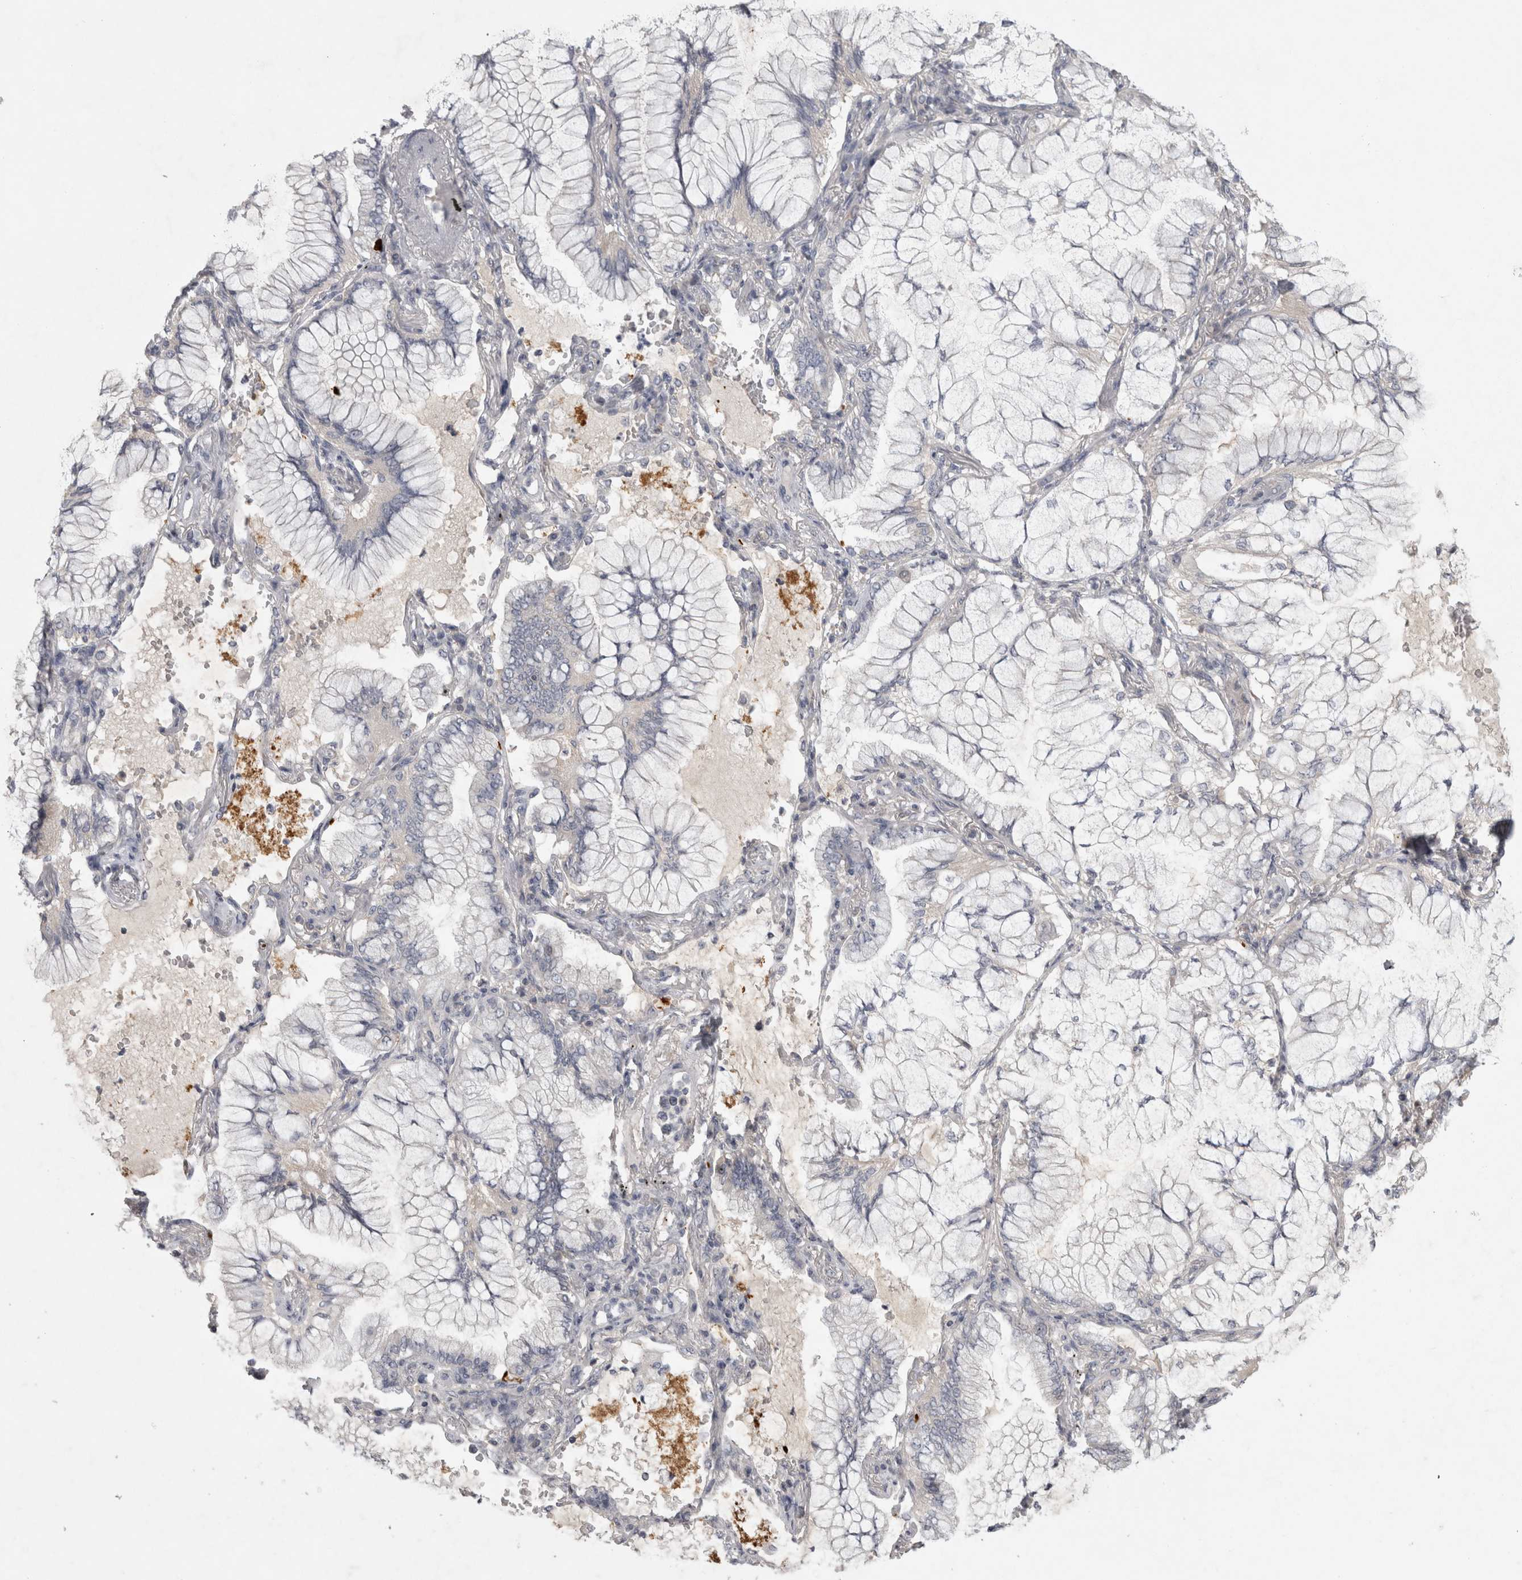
{"staining": {"intensity": "negative", "quantity": "none", "location": "none"}, "tissue": "lung cancer", "cell_type": "Tumor cells", "image_type": "cancer", "snomed": [{"axis": "morphology", "description": "Adenocarcinoma, NOS"}, {"axis": "topography", "description": "Lung"}], "caption": "This is an IHC histopathology image of human adenocarcinoma (lung). There is no staining in tumor cells.", "gene": "ENPP7", "patient": {"sex": "female", "age": 70}}